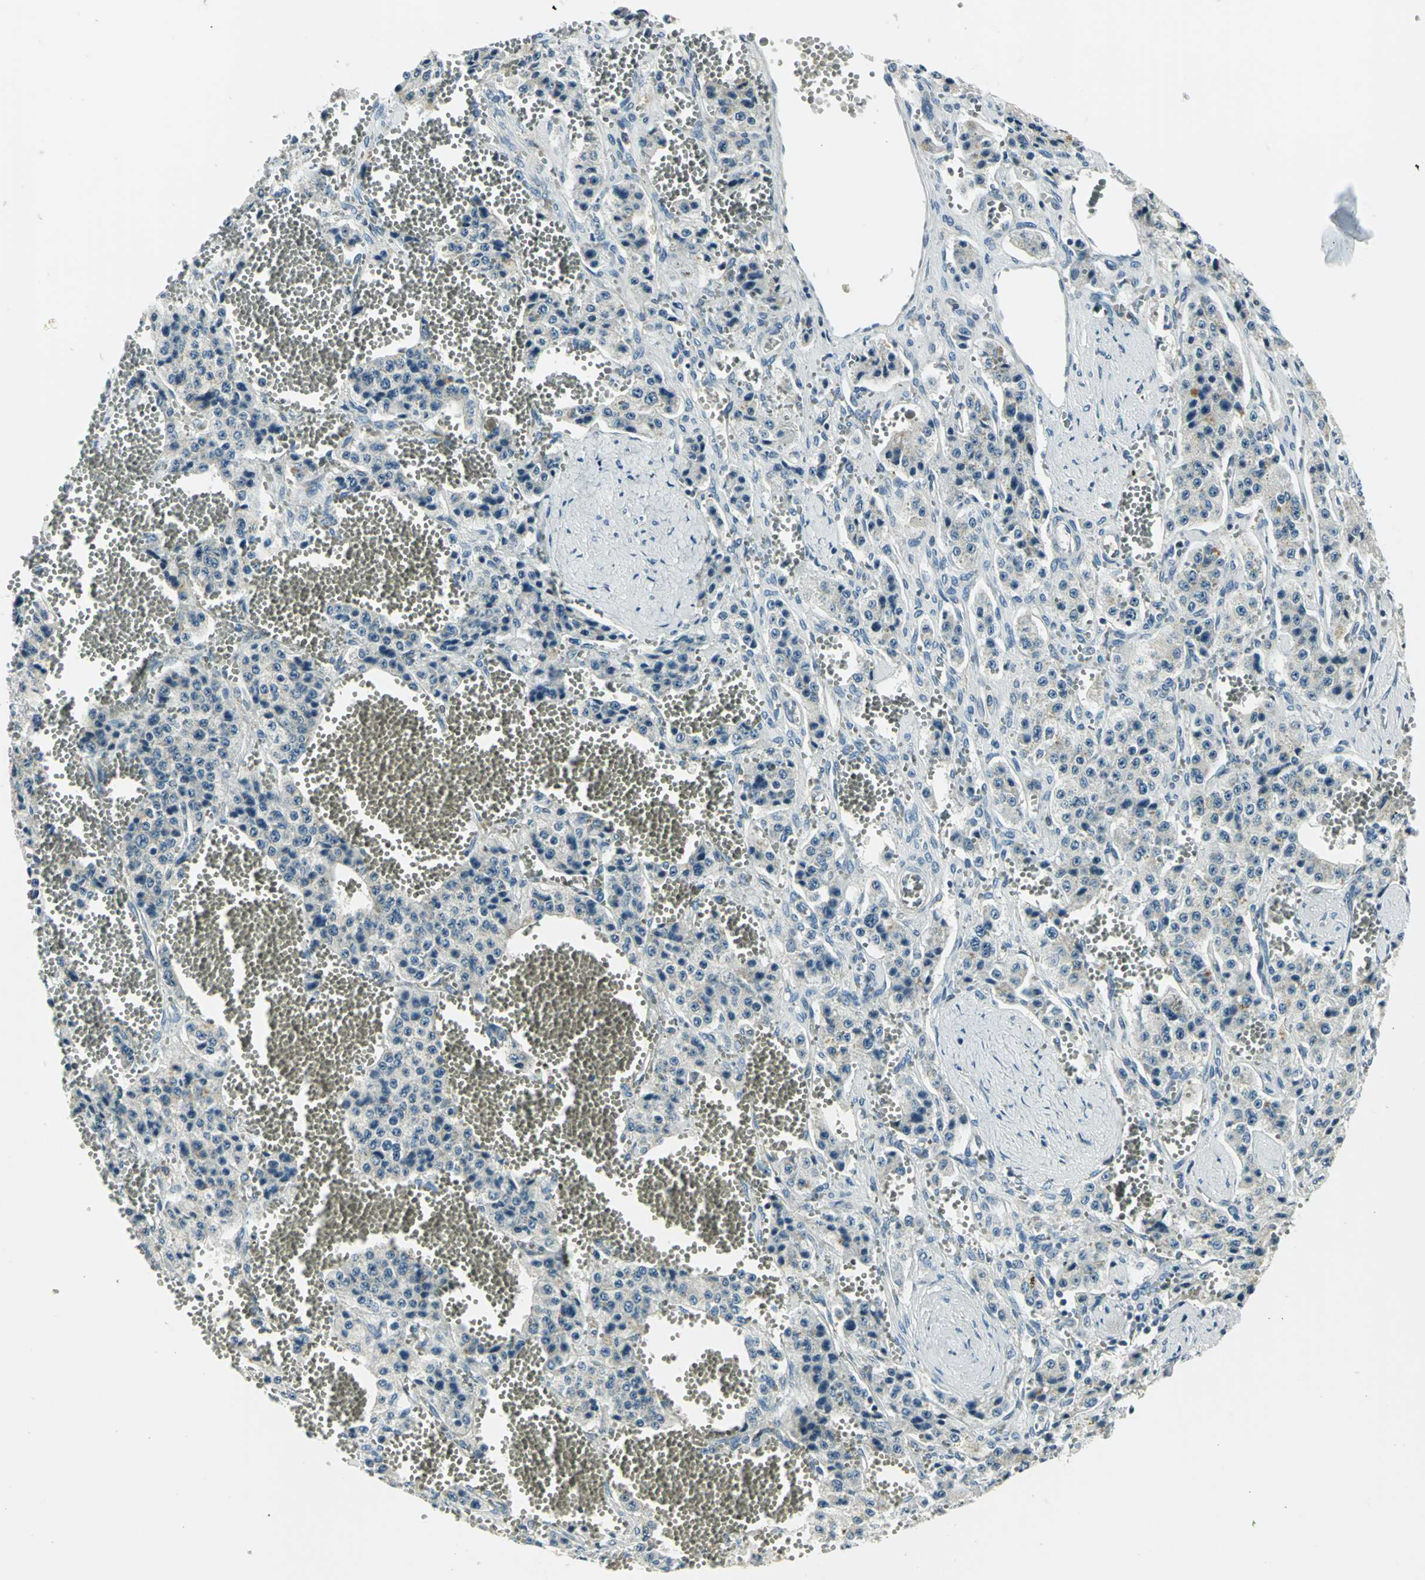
{"staining": {"intensity": "negative", "quantity": "none", "location": "none"}, "tissue": "carcinoid", "cell_type": "Tumor cells", "image_type": "cancer", "snomed": [{"axis": "morphology", "description": "Carcinoid, malignant, NOS"}, {"axis": "topography", "description": "Small intestine"}], "caption": "An IHC micrograph of malignant carcinoid is shown. There is no staining in tumor cells of malignant carcinoid.", "gene": "FYN", "patient": {"sex": "male", "age": 52}}